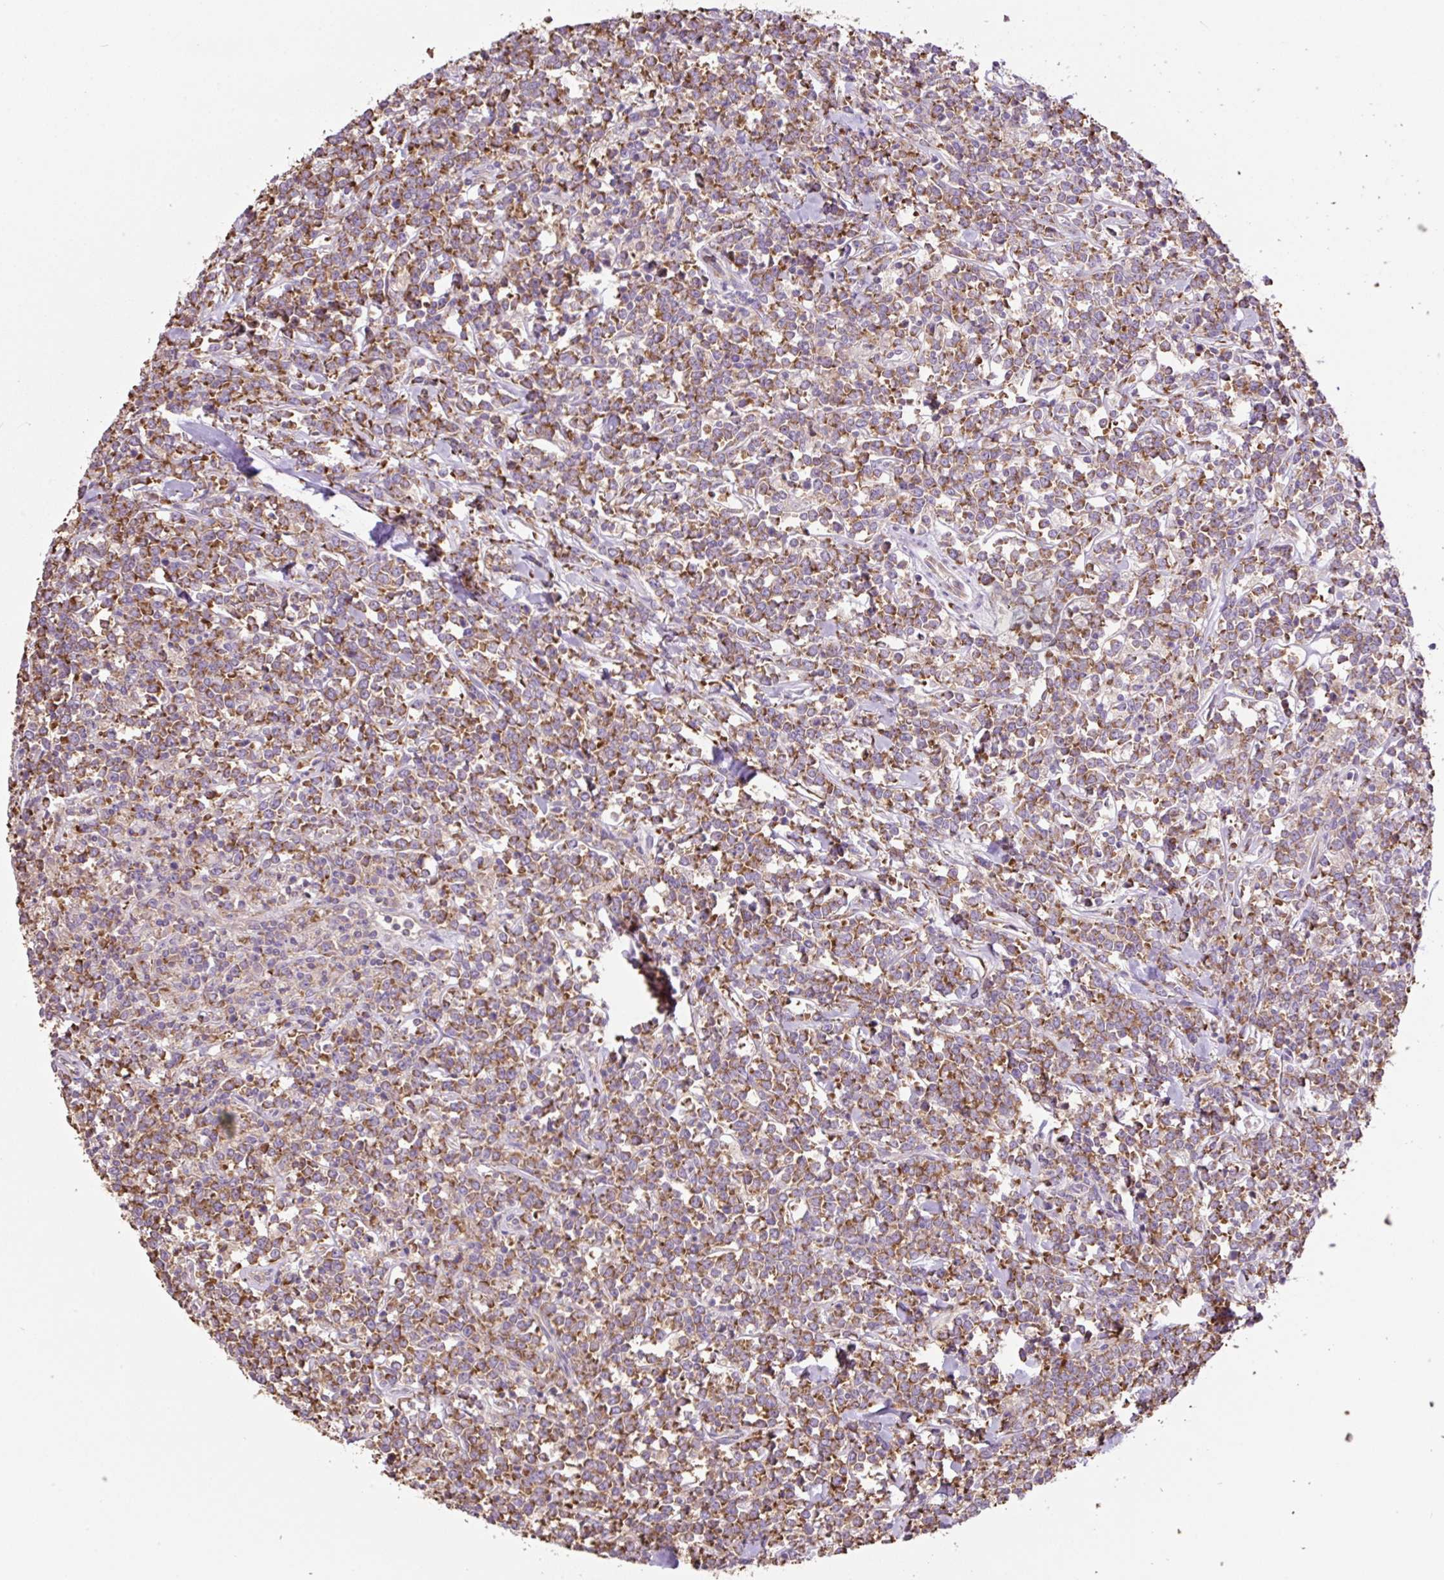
{"staining": {"intensity": "moderate", "quantity": ">75%", "location": "cytoplasmic/membranous"}, "tissue": "lymphoma", "cell_type": "Tumor cells", "image_type": "cancer", "snomed": [{"axis": "morphology", "description": "Malignant lymphoma, non-Hodgkin's type, High grade"}, {"axis": "topography", "description": "Small intestine"}, {"axis": "topography", "description": "Colon"}], "caption": "Human lymphoma stained with a brown dye displays moderate cytoplasmic/membranous positive positivity in approximately >75% of tumor cells.", "gene": "RPS23", "patient": {"sex": "male", "age": 8}}